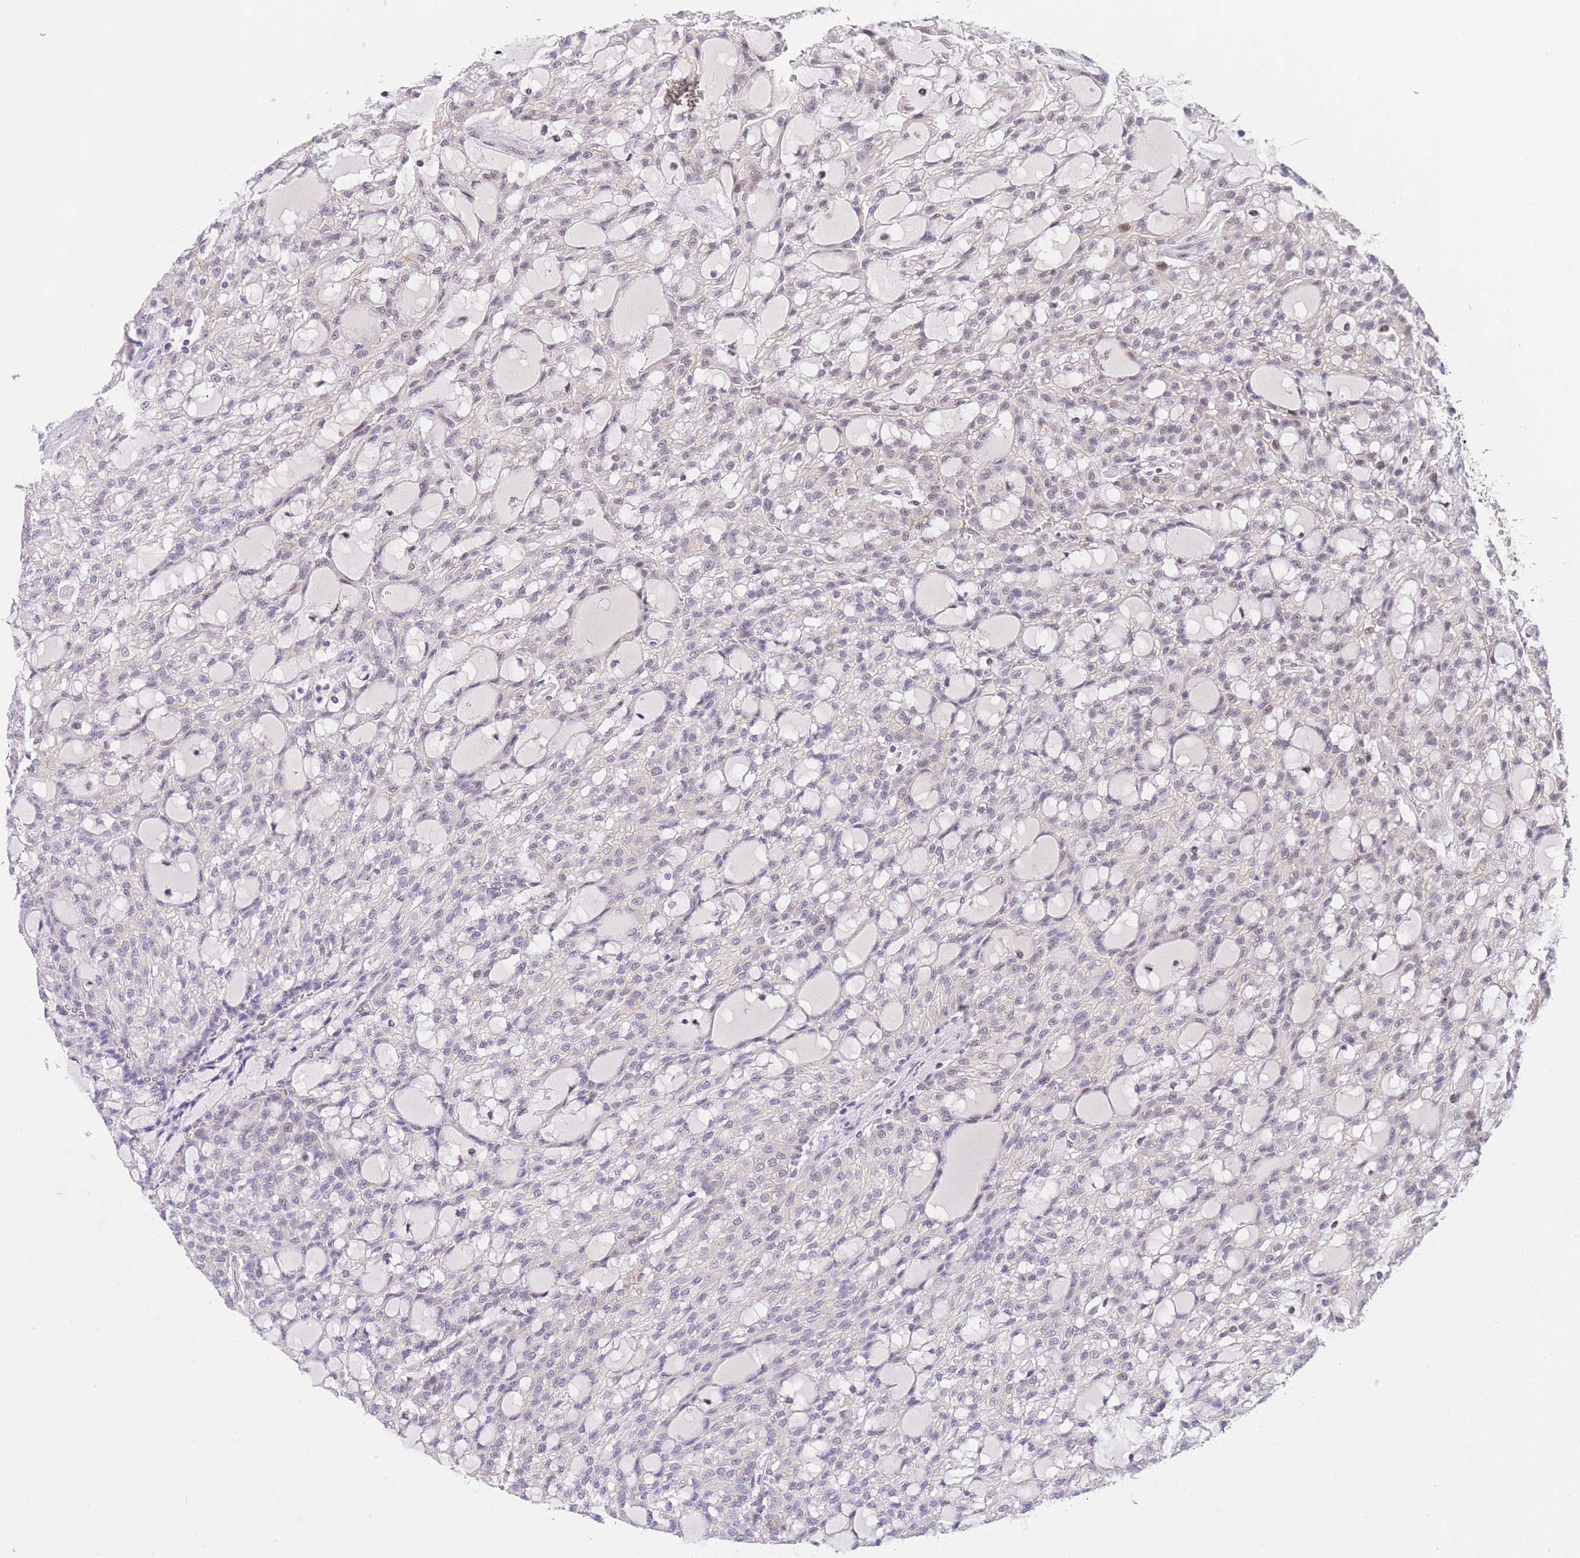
{"staining": {"intensity": "weak", "quantity": "25%-75%", "location": "nuclear"}, "tissue": "renal cancer", "cell_type": "Tumor cells", "image_type": "cancer", "snomed": [{"axis": "morphology", "description": "Adenocarcinoma, NOS"}, {"axis": "topography", "description": "Kidney"}], "caption": "Renal cancer tissue displays weak nuclear staining in approximately 25%-75% of tumor cells, visualized by immunohistochemistry.", "gene": "SLC35F2", "patient": {"sex": "male", "age": 63}}